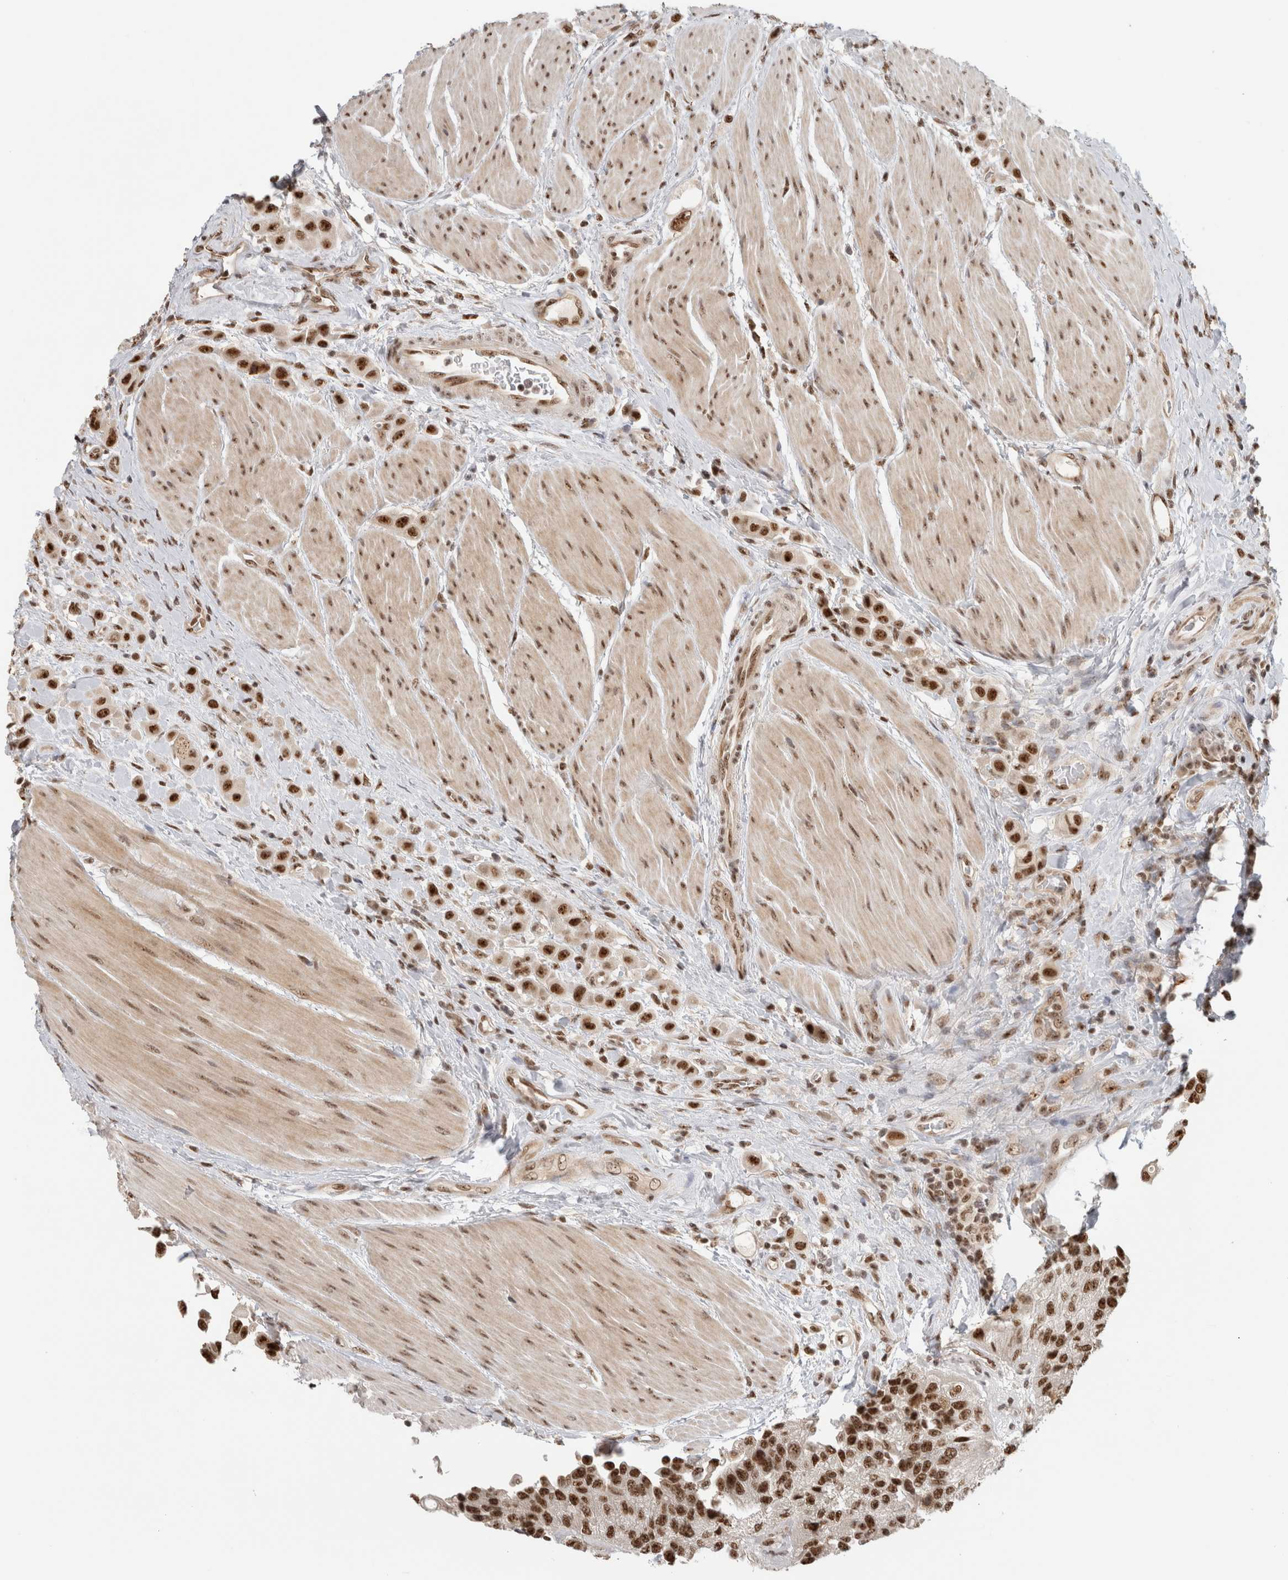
{"staining": {"intensity": "strong", "quantity": ">75%", "location": "nuclear"}, "tissue": "urothelial cancer", "cell_type": "Tumor cells", "image_type": "cancer", "snomed": [{"axis": "morphology", "description": "Urothelial carcinoma, High grade"}, {"axis": "topography", "description": "Urinary bladder"}], "caption": "Tumor cells exhibit strong nuclear expression in about >75% of cells in urothelial cancer.", "gene": "EBNA1BP2", "patient": {"sex": "male", "age": 50}}